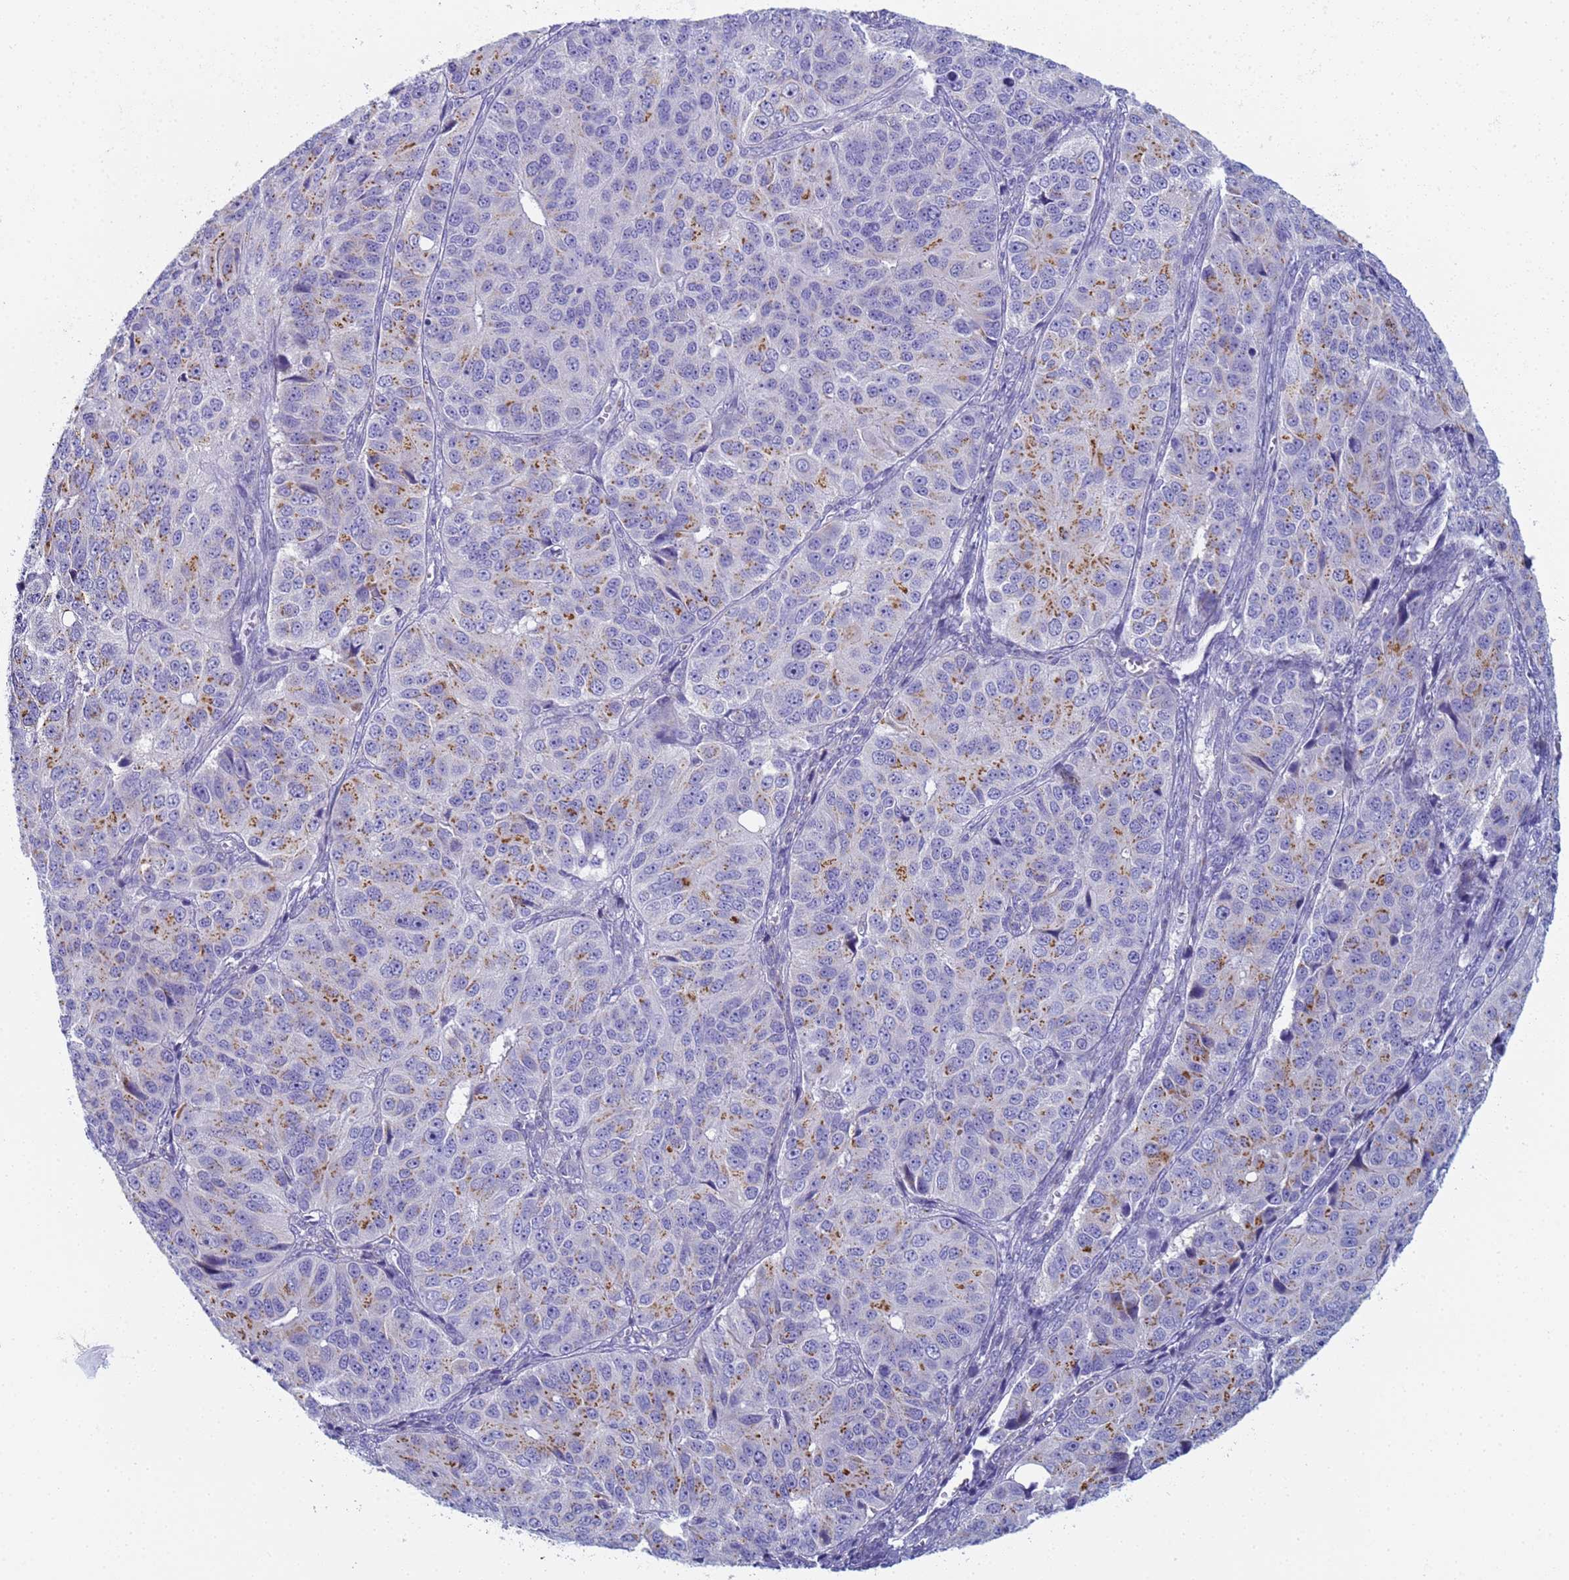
{"staining": {"intensity": "moderate", "quantity": "25%-75%", "location": "cytoplasmic/membranous"}, "tissue": "ovarian cancer", "cell_type": "Tumor cells", "image_type": "cancer", "snomed": [{"axis": "morphology", "description": "Carcinoma, endometroid"}, {"axis": "topography", "description": "Ovary"}], "caption": "The micrograph demonstrates immunohistochemical staining of ovarian endometroid carcinoma. There is moderate cytoplasmic/membranous expression is seen in about 25%-75% of tumor cells.", "gene": "CR1", "patient": {"sex": "female", "age": 51}}